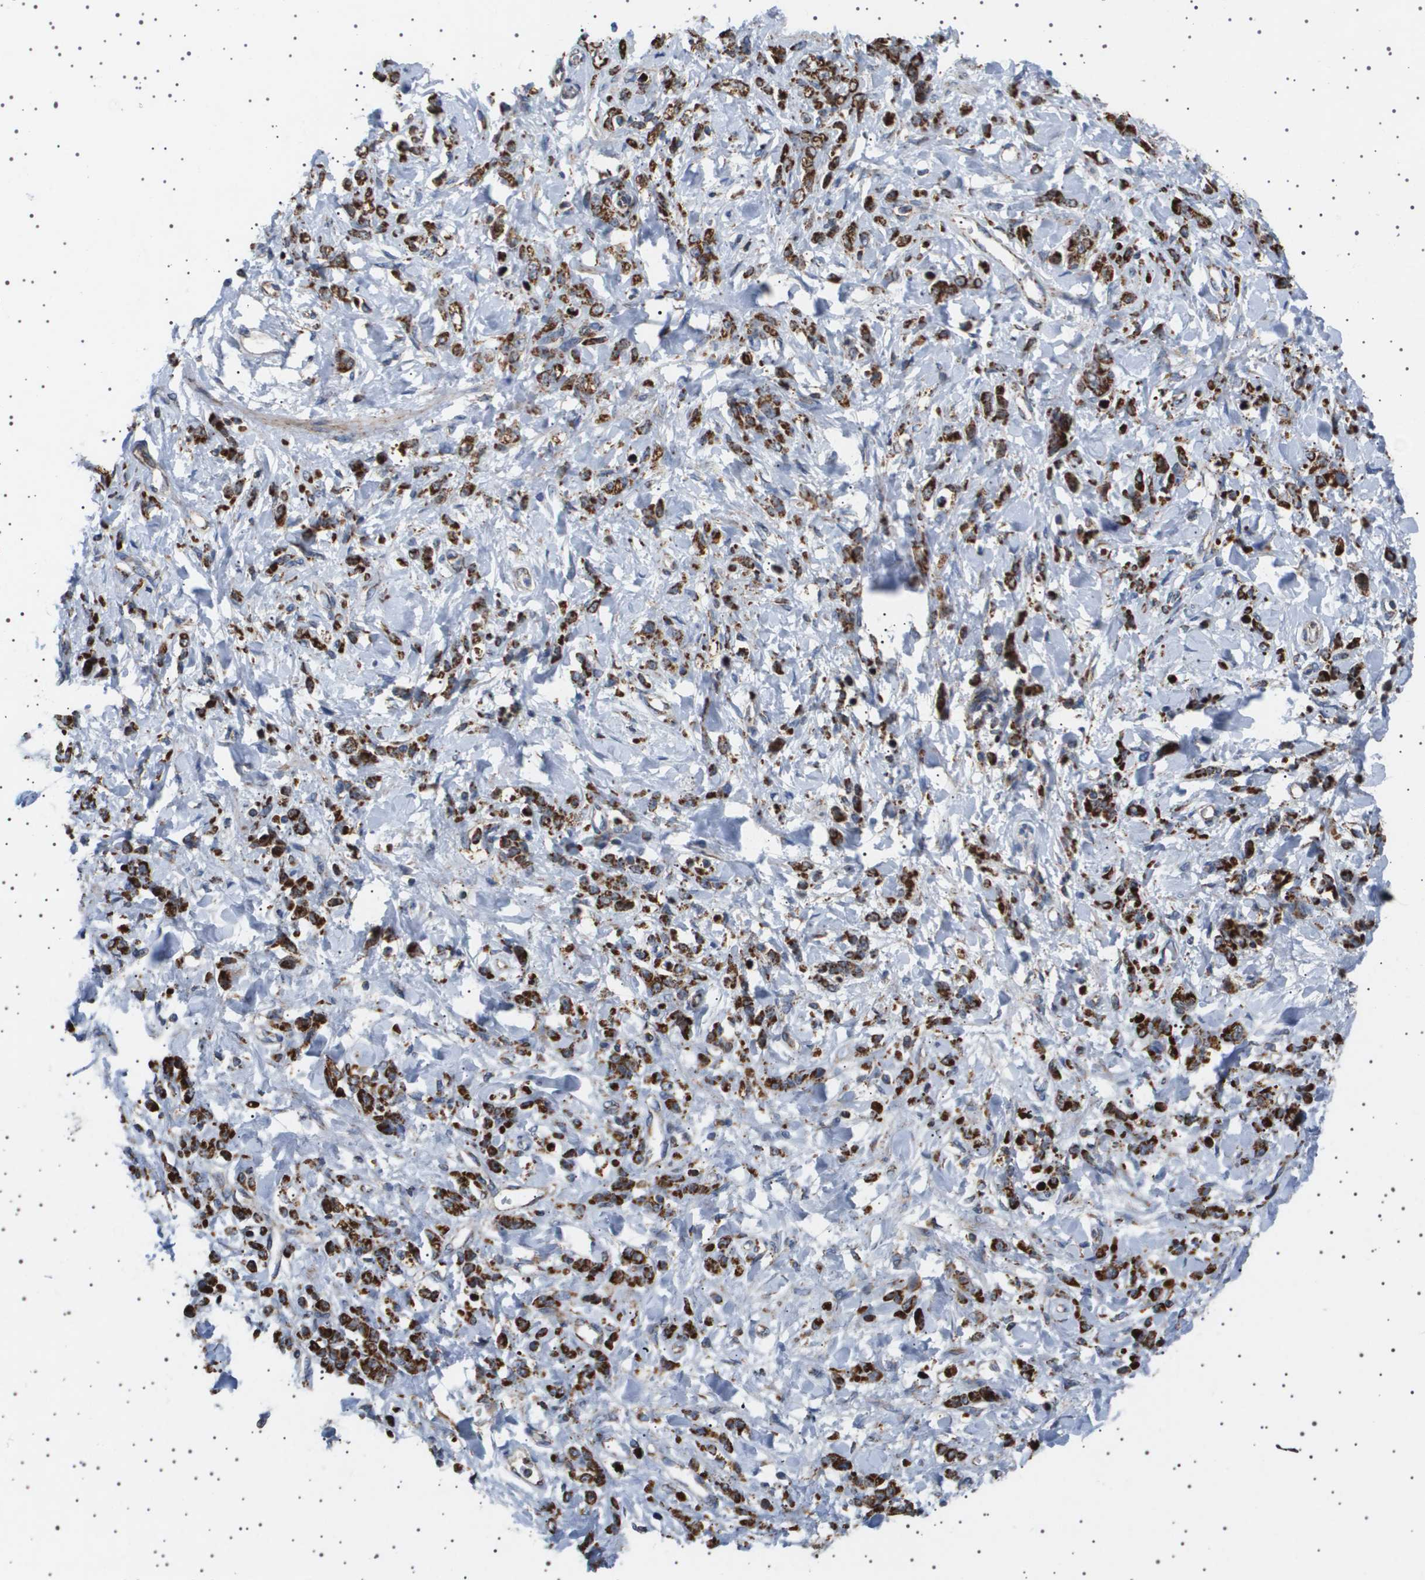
{"staining": {"intensity": "strong", "quantity": ">75%", "location": "cytoplasmic/membranous"}, "tissue": "stomach cancer", "cell_type": "Tumor cells", "image_type": "cancer", "snomed": [{"axis": "morphology", "description": "Normal tissue, NOS"}, {"axis": "morphology", "description": "Adenocarcinoma, NOS"}, {"axis": "topography", "description": "Stomach"}], "caption": "Immunohistochemical staining of human stomach adenocarcinoma exhibits high levels of strong cytoplasmic/membranous protein positivity in about >75% of tumor cells.", "gene": "UBXN8", "patient": {"sex": "male", "age": 82}}